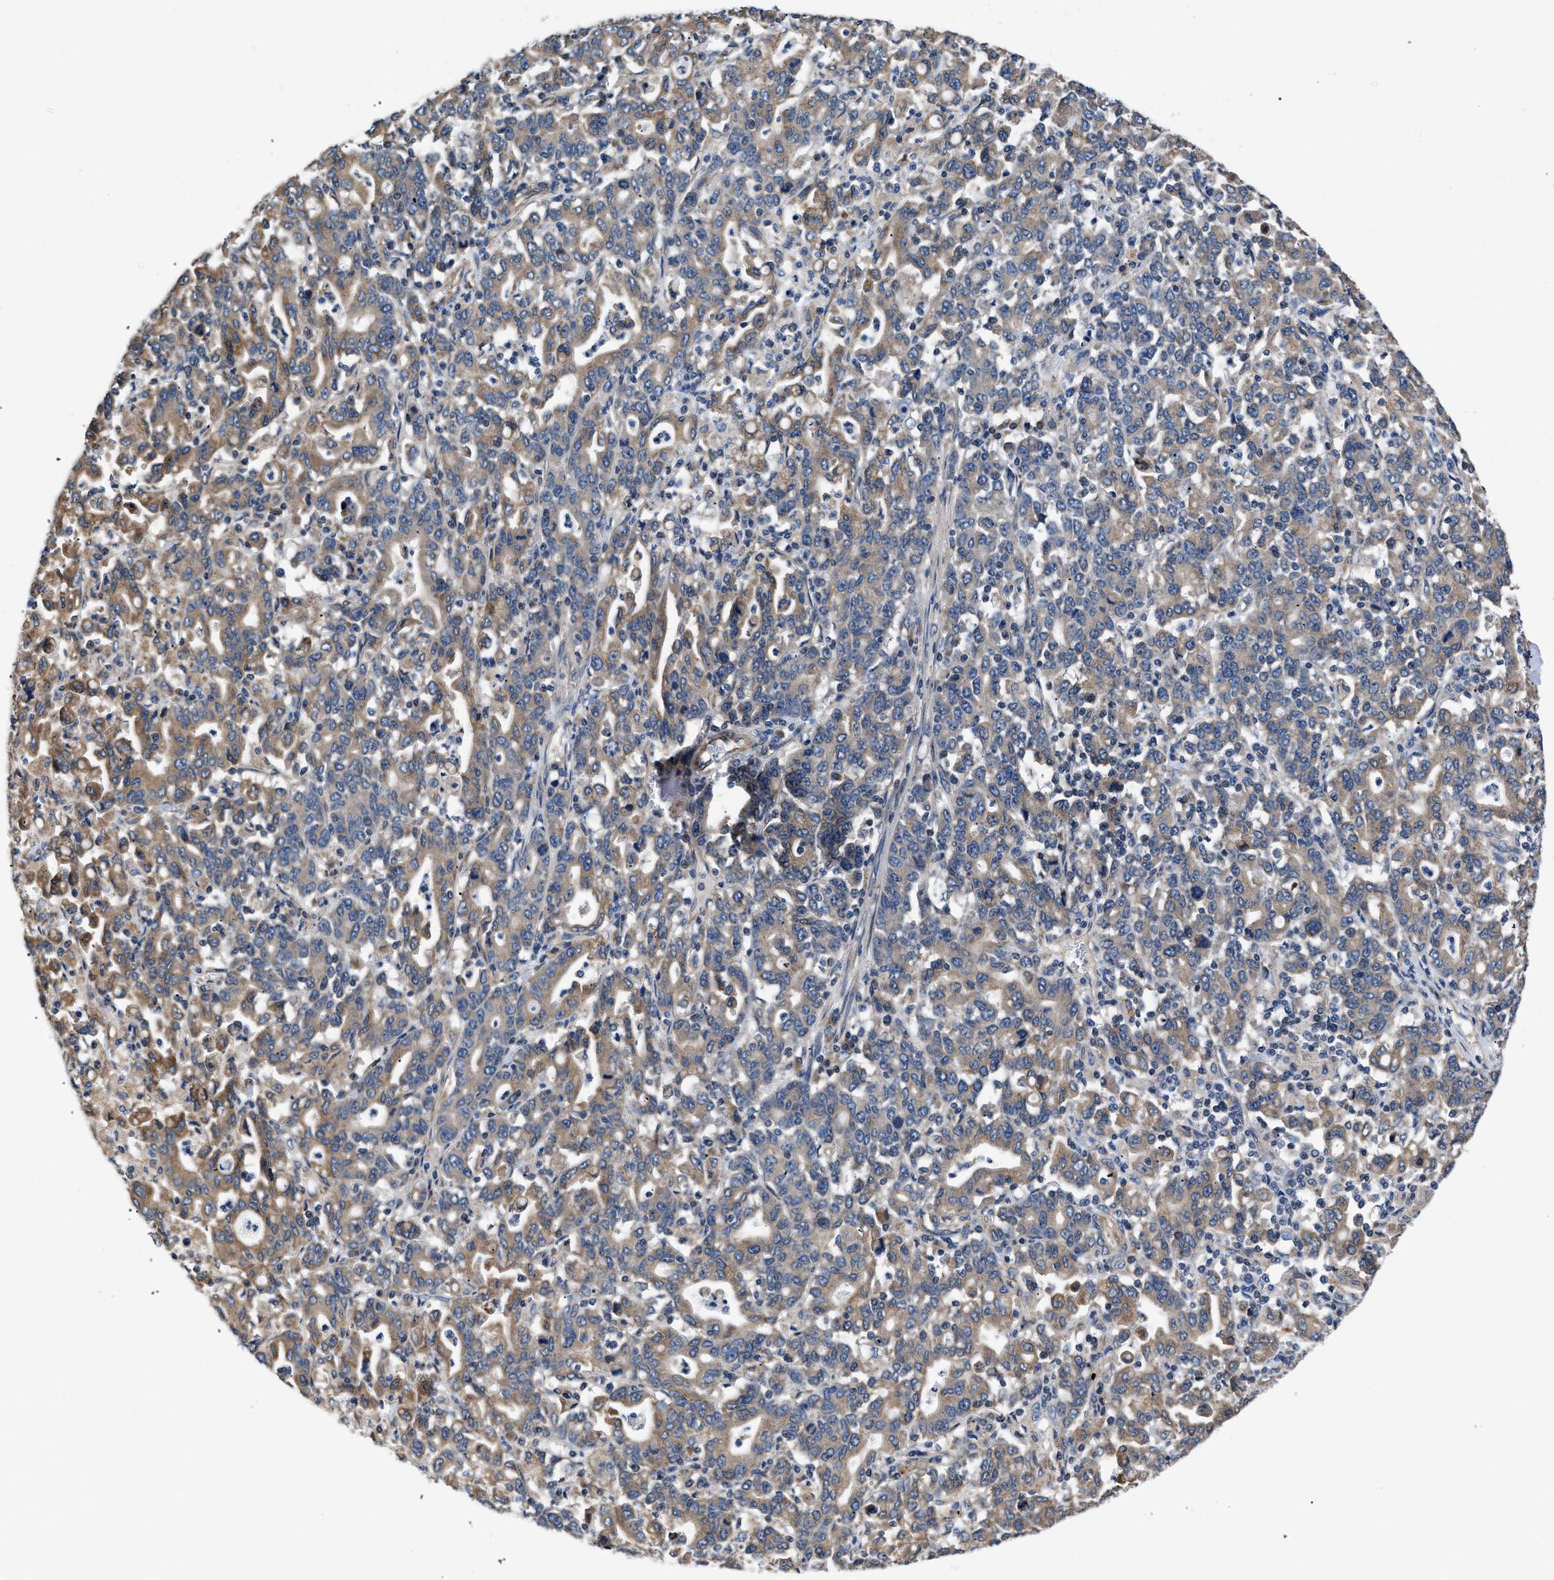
{"staining": {"intensity": "moderate", "quantity": ">75%", "location": "cytoplasmic/membranous"}, "tissue": "stomach cancer", "cell_type": "Tumor cells", "image_type": "cancer", "snomed": [{"axis": "morphology", "description": "Adenocarcinoma, NOS"}, {"axis": "topography", "description": "Stomach, upper"}], "caption": "Moderate cytoplasmic/membranous protein staining is identified in about >75% of tumor cells in stomach cancer (adenocarcinoma).", "gene": "CEP128", "patient": {"sex": "male", "age": 69}}